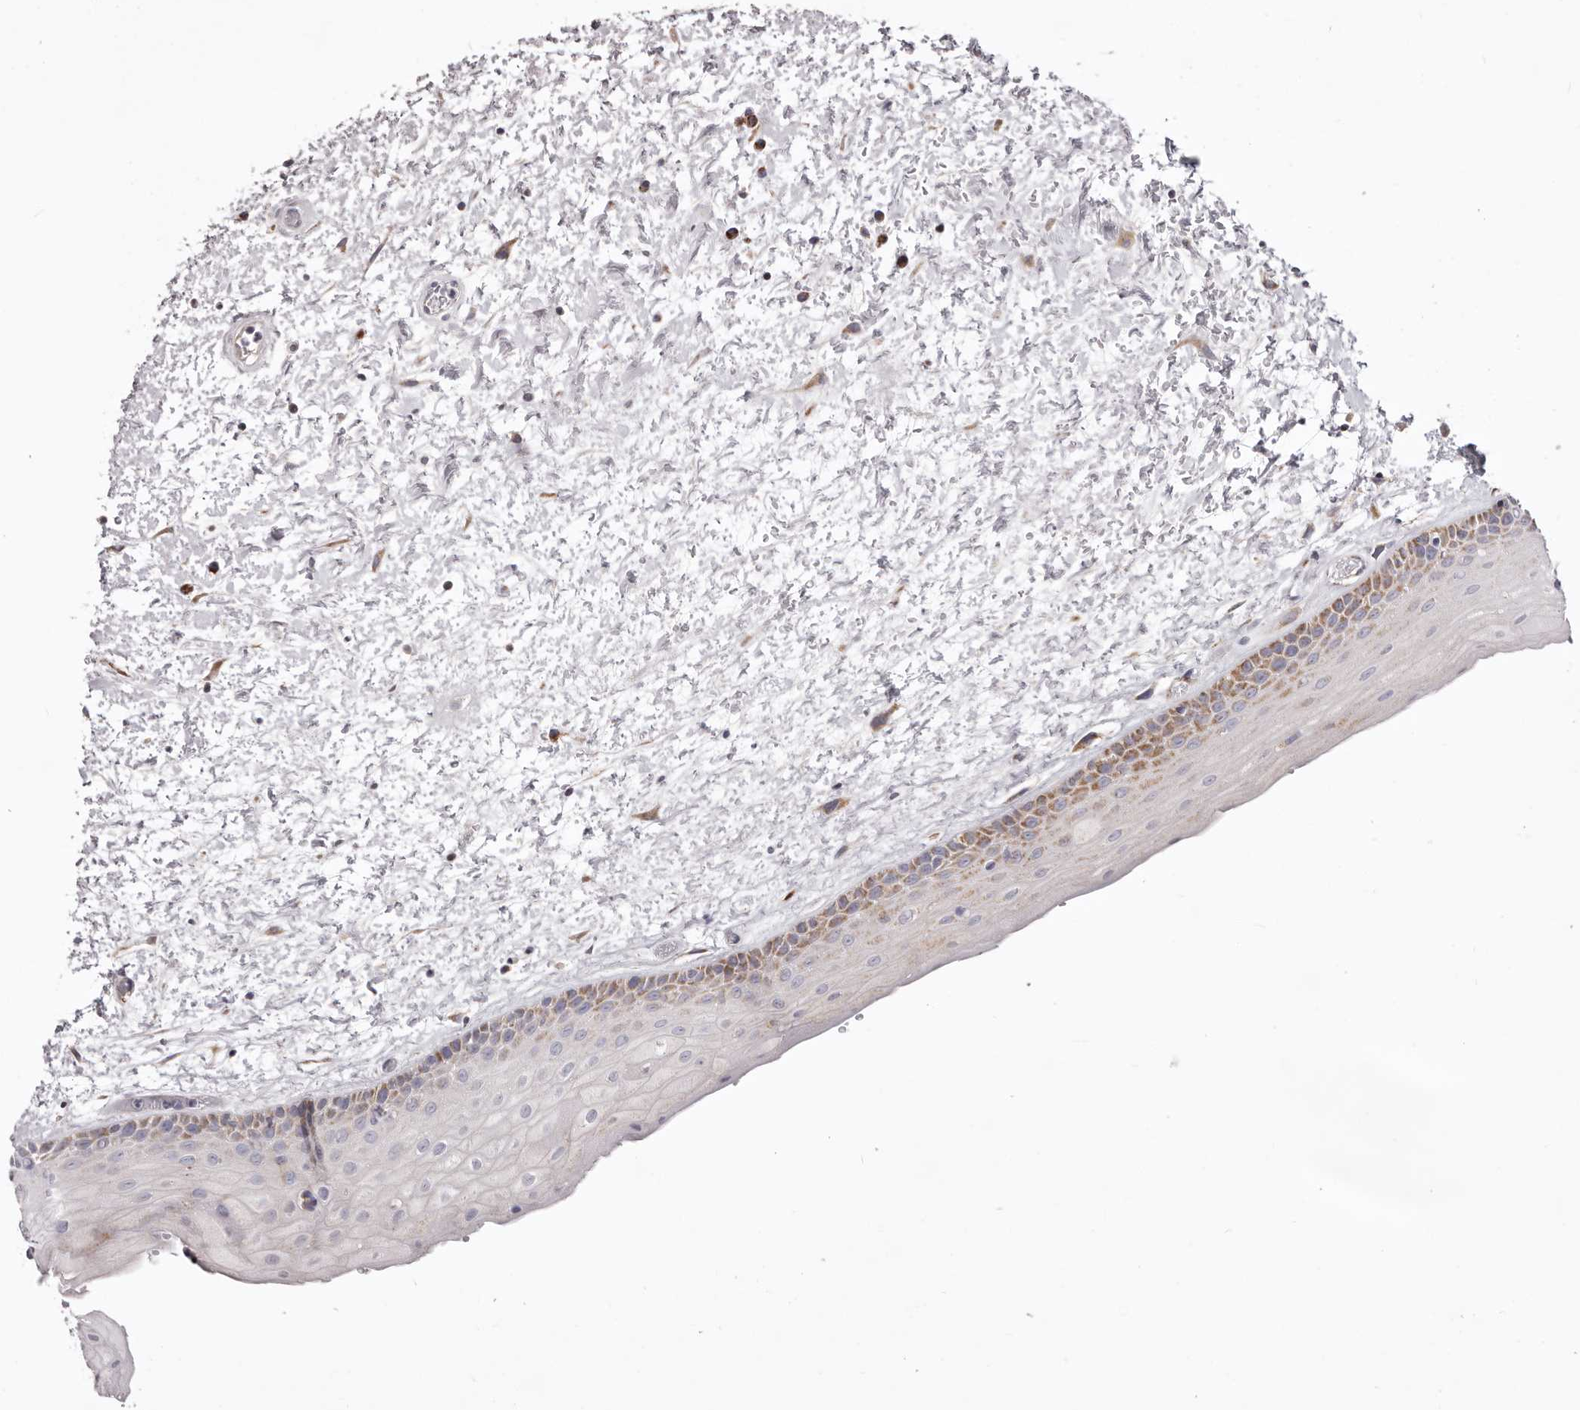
{"staining": {"intensity": "moderate", "quantity": "25%-75%", "location": "cytoplasmic/membranous"}, "tissue": "oral mucosa", "cell_type": "Squamous epithelial cells", "image_type": "normal", "snomed": [{"axis": "morphology", "description": "Normal tissue, NOS"}, {"axis": "topography", "description": "Oral tissue"}], "caption": "IHC image of unremarkable human oral mucosa stained for a protein (brown), which displays medium levels of moderate cytoplasmic/membranous staining in about 25%-75% of squamous epithelial cells.", "gene": "PRMT2", "patient": {"sex": "female", "age": 76}}